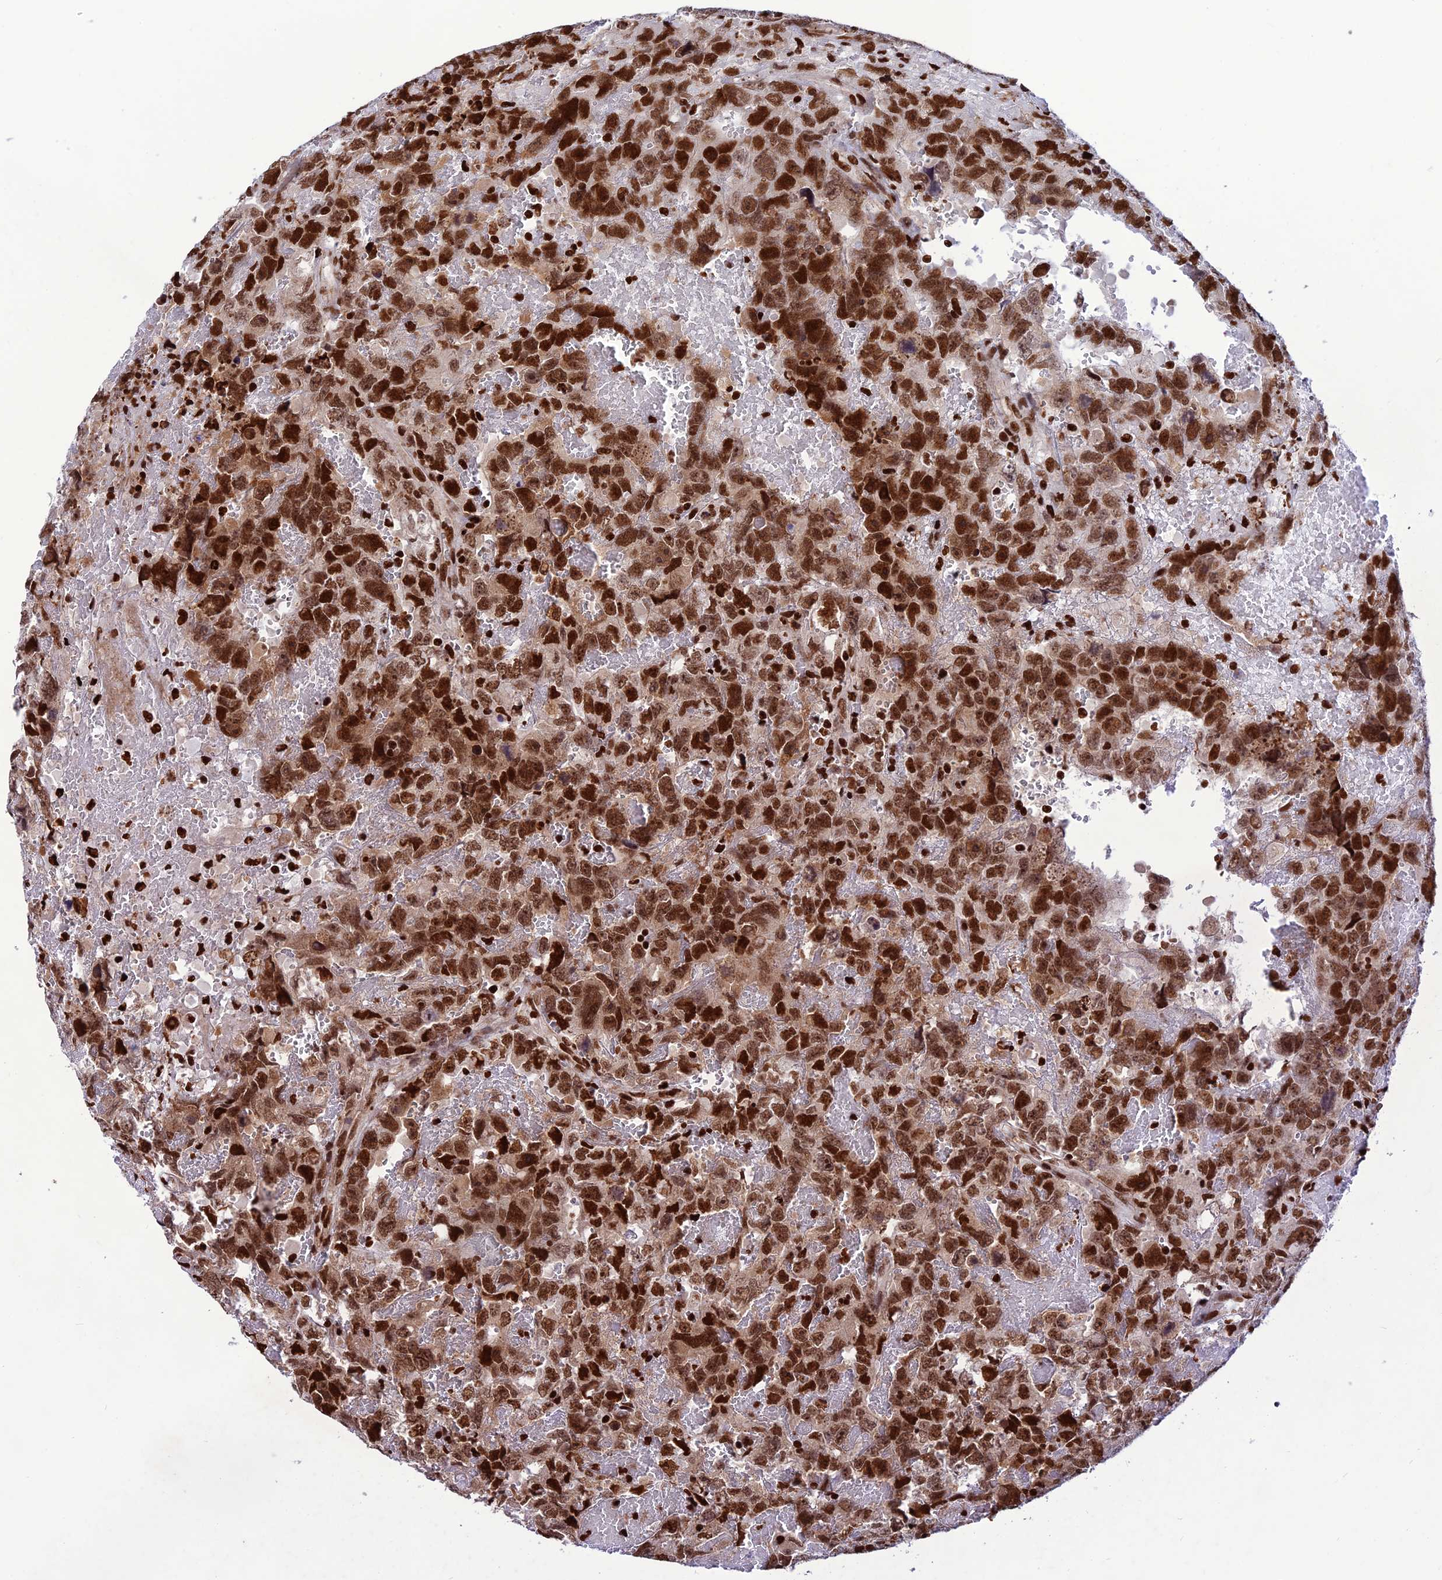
{"staining": {"intensity": "strong", "quantity": ">75%", "location": "nuclear"}, "tissue": "testis cancer", "cell_type": "Tumor cells", "image_type": "cancer", "snomed": [{"axis": "morphology", "description": "Carcinoma, Embryonal, NOS"}, {"axis": "topography", "description": "Testis"}], "caption": "The photomicrograph exhibits staining of testis cancer (embryonal carcinoma), revealing strong nuclear protein expression (brown color) within tumor cells.", "gene": "INO80E", "patient": {"sex": "male", "age": 45}}